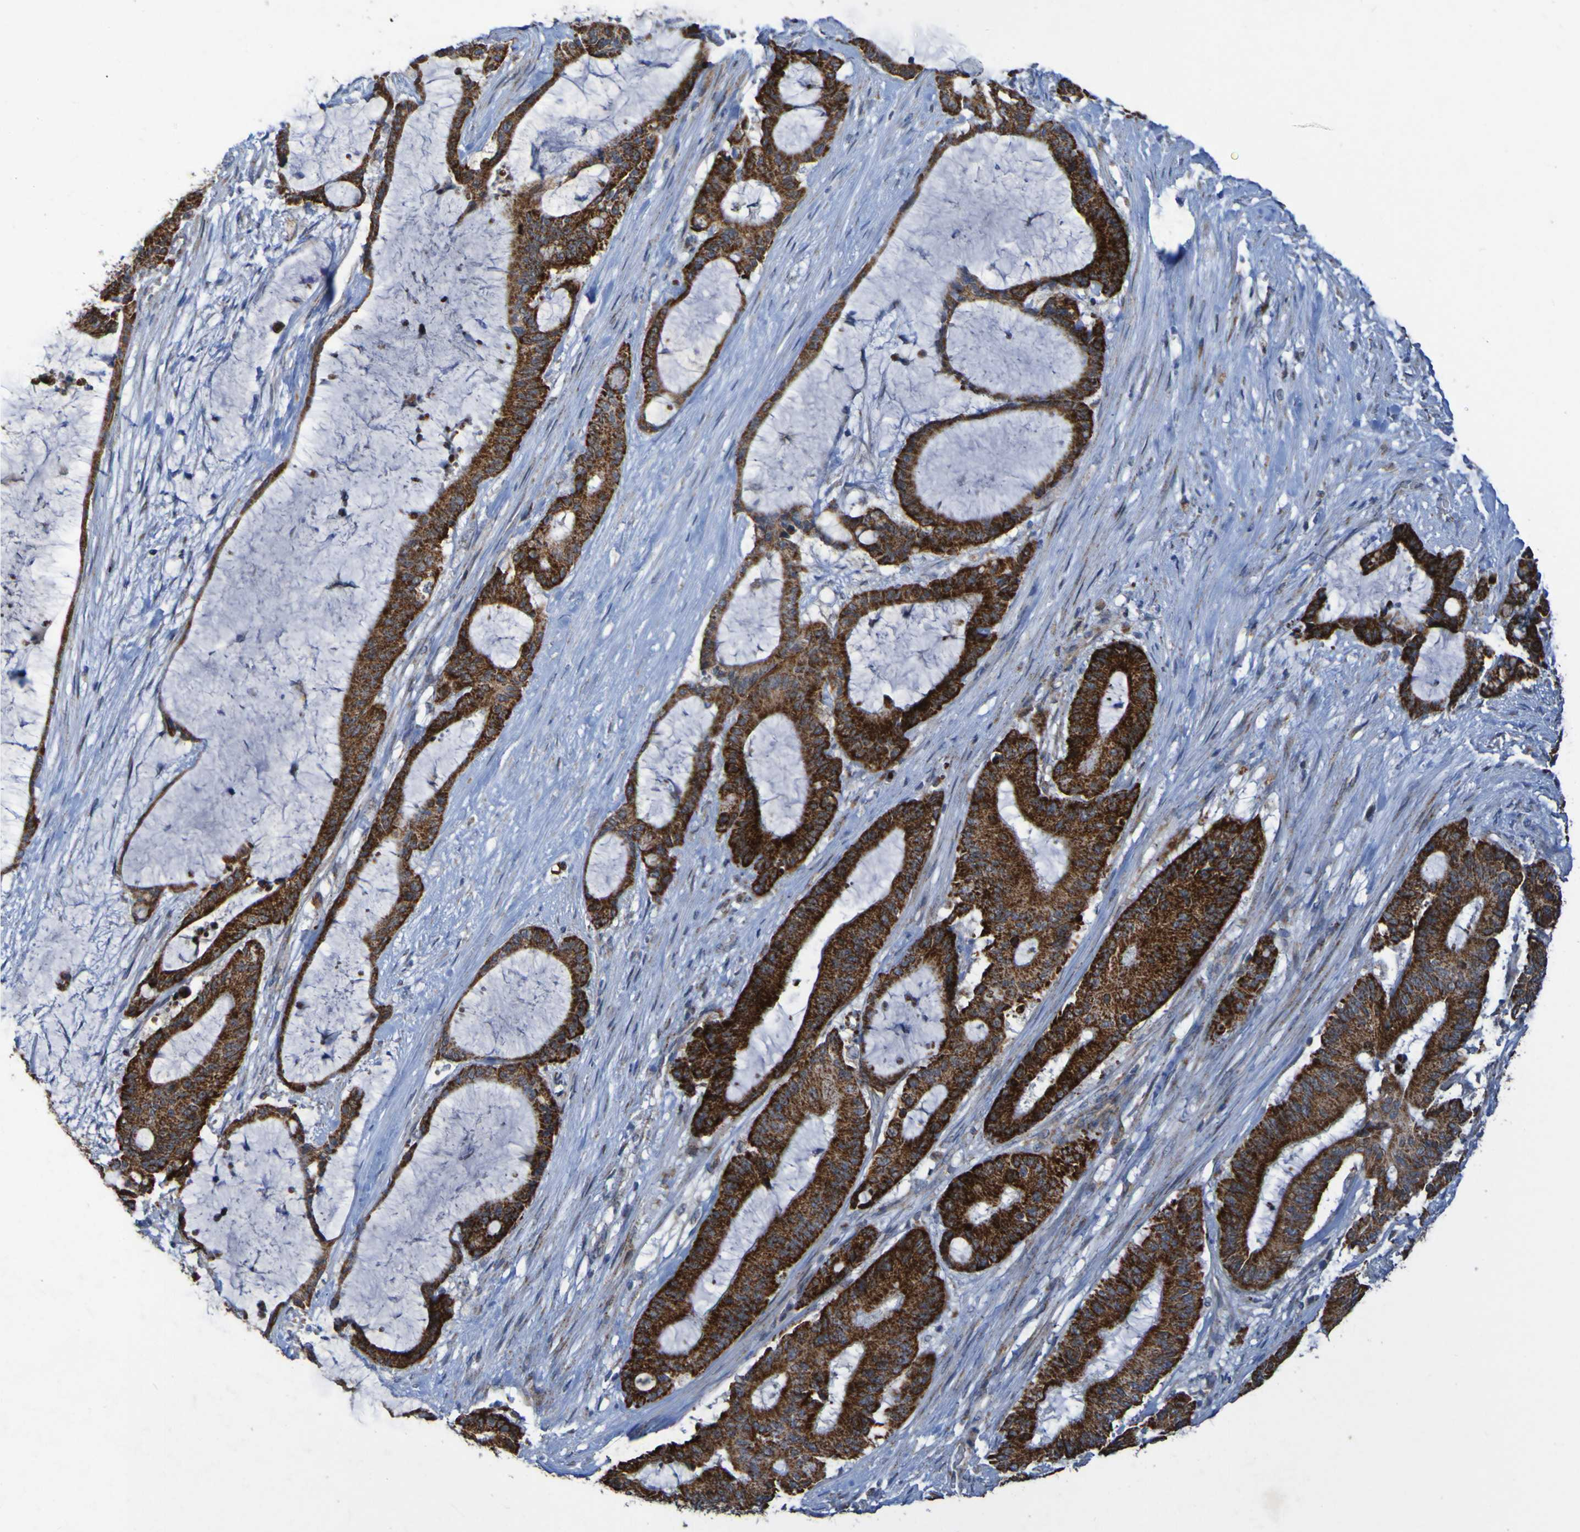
{"staining": {"intensity": "strong", "quantity": ">75%", "location": "cytoplasmic/membranous"}, "tissue": "liver cancer", "cell_type": "Tumor cells", "image_type": "cancer", "snomed": [{"axis": "morphology", "description": "Cholangiocarcinoma"}, {"axis": "topography", "description": "Liver"}], "caption": "Immunohistochemistry staining of cholangiocarcinoma (liver), which reveals high levels of strong cytoplasmic/membranous positivity in approximately >75% of tumor cells indicating strong cytoplasmic/membranous protein staining. The staining was performed using DAB (brown) for protein detection and nuclei were counterstained in hematoxylin (blue).", "gene": "CCDC51", "patient": {"sex": "female", "age": 73}}